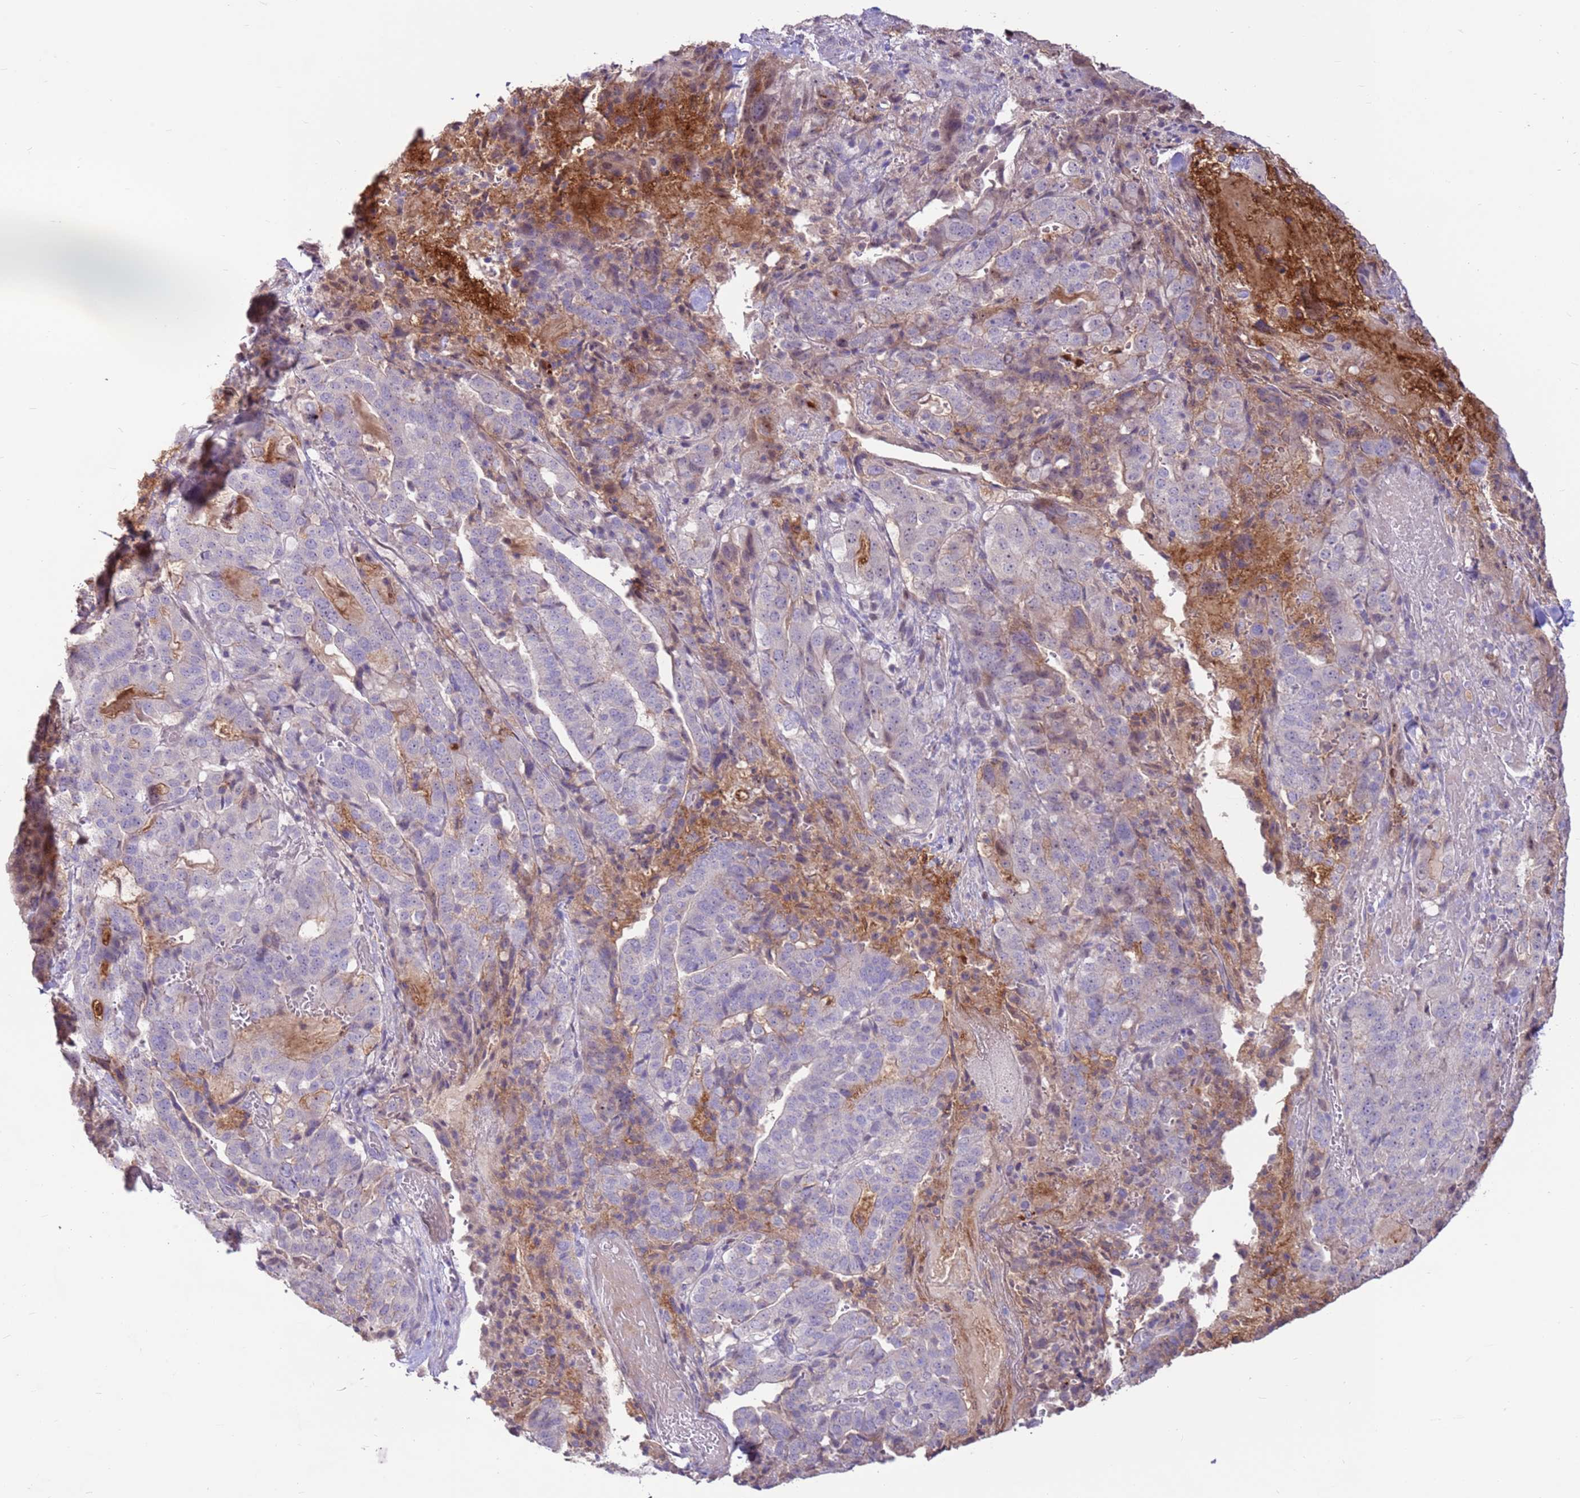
{"staining": {"intensity": "negative", "quantity": "none", "location": "none"}, "tissue": "stomach cancer", "cell_type": "Tumor cells", "image_type": "cancer", "snomed": [{"axis": "morphology", "description": "Adenocarcinoma, NOS"}, {"axis": "topography", "description": "Stomach"}], "caption": "IHC of human stomach adenocarcinoma displays no staining in tumor cells.", "gene": "LGI4", "patient": {"sex": "male", "age": 48}}